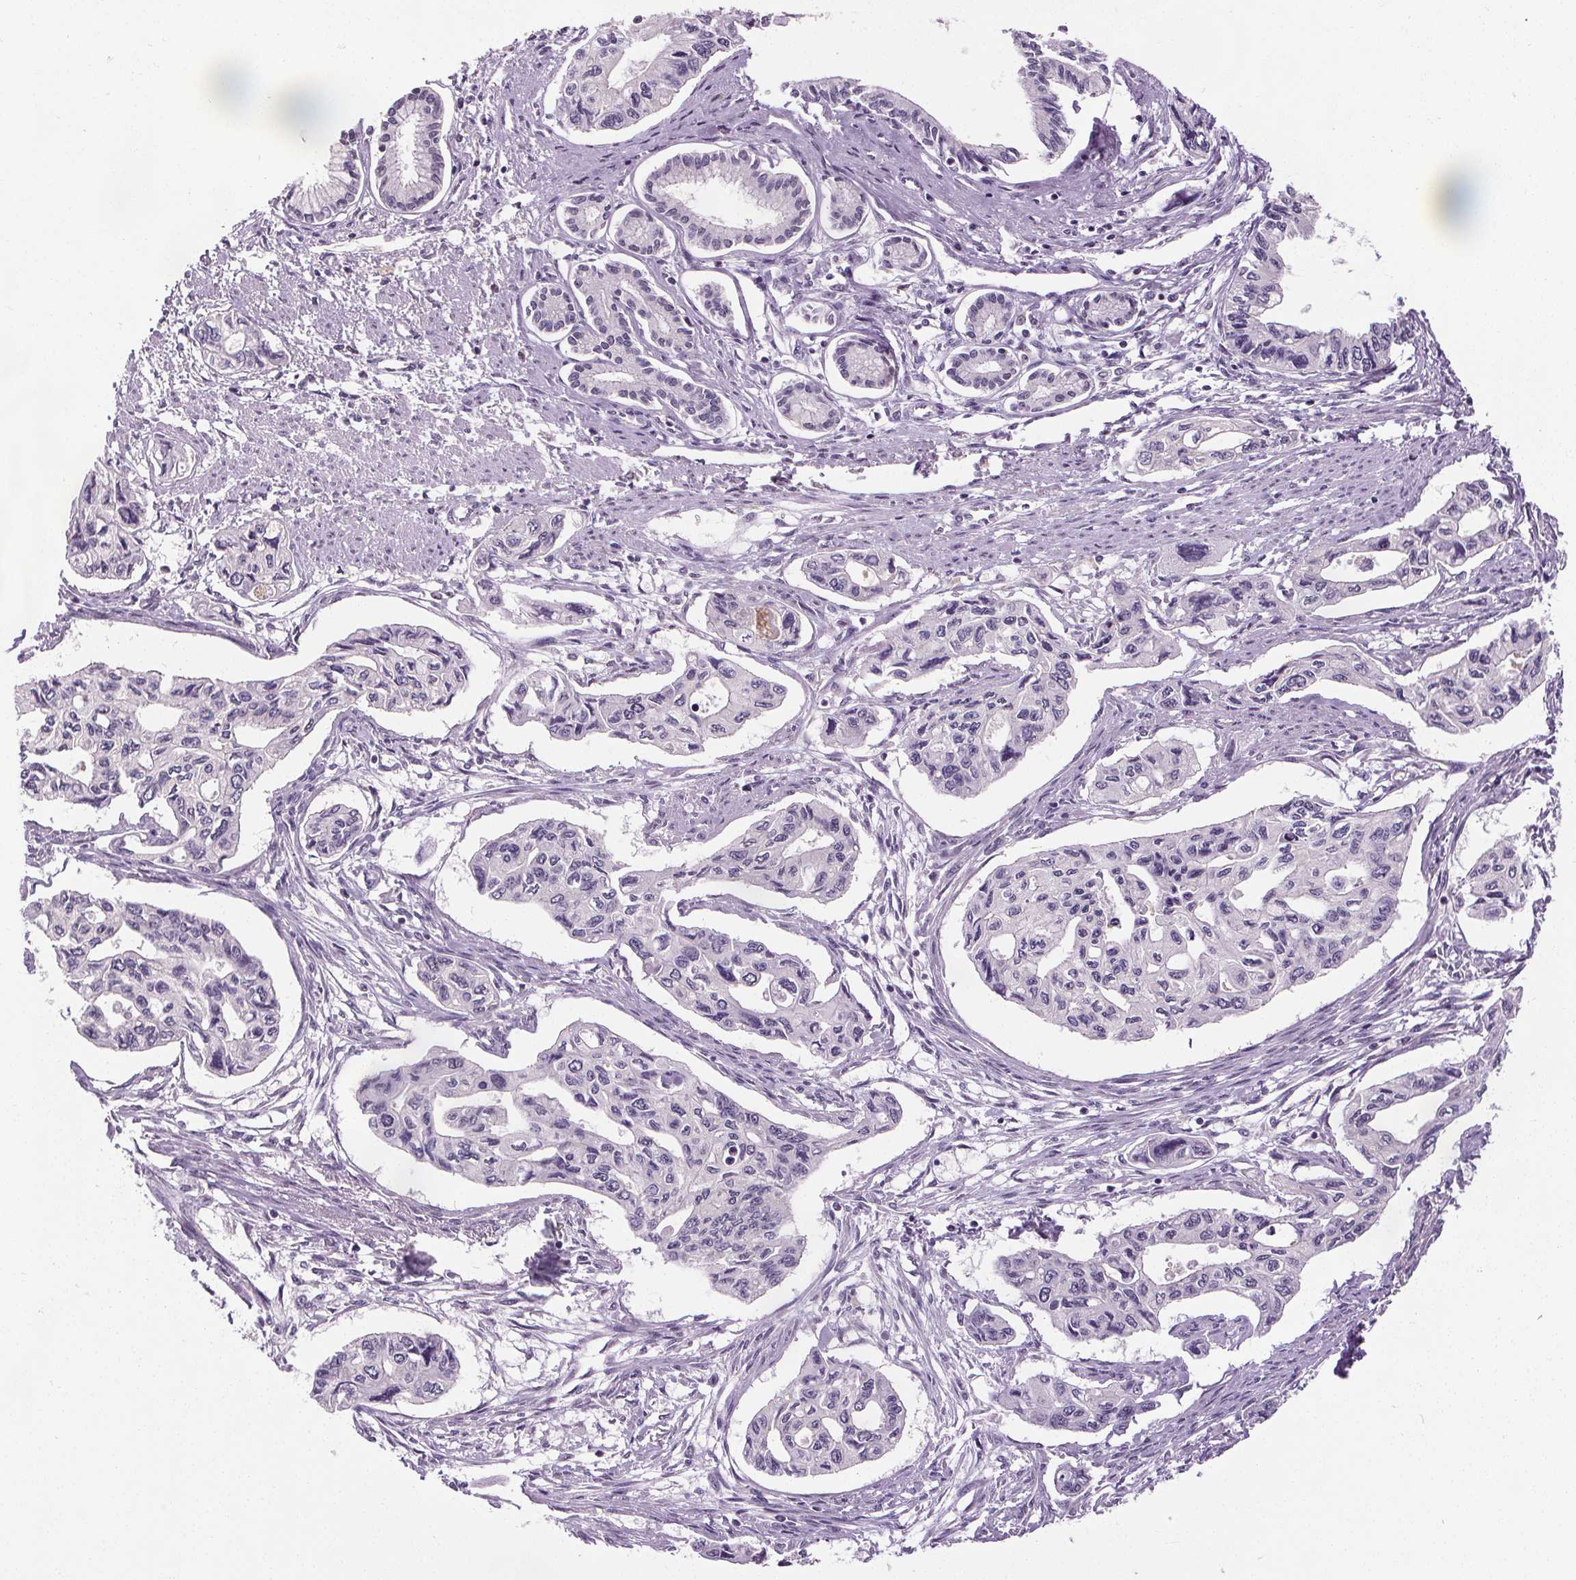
{"staining": {"intensity": "negative", "quantity": "none", "location": "none"}, "tissue": "pancreatic cancer", "cell_type": "Tumor cells", "image_type": "cancer", "snomed": [{"axis": "morphology", "description": "Adenocarcinoma, NOS"}, {"axis": "topography", "description": "Pancreas"}], "caption": "Immunohistochemistry of pancreatic adenocarcinoma demonstrates no positivity in tumor cells. (DAB (3,3'-diaminobenzidine) immunohistochemistry with hematoxylin counter stain).", "gene": "SLC2A9", "patient": {"sex": "female", "age": 76}}